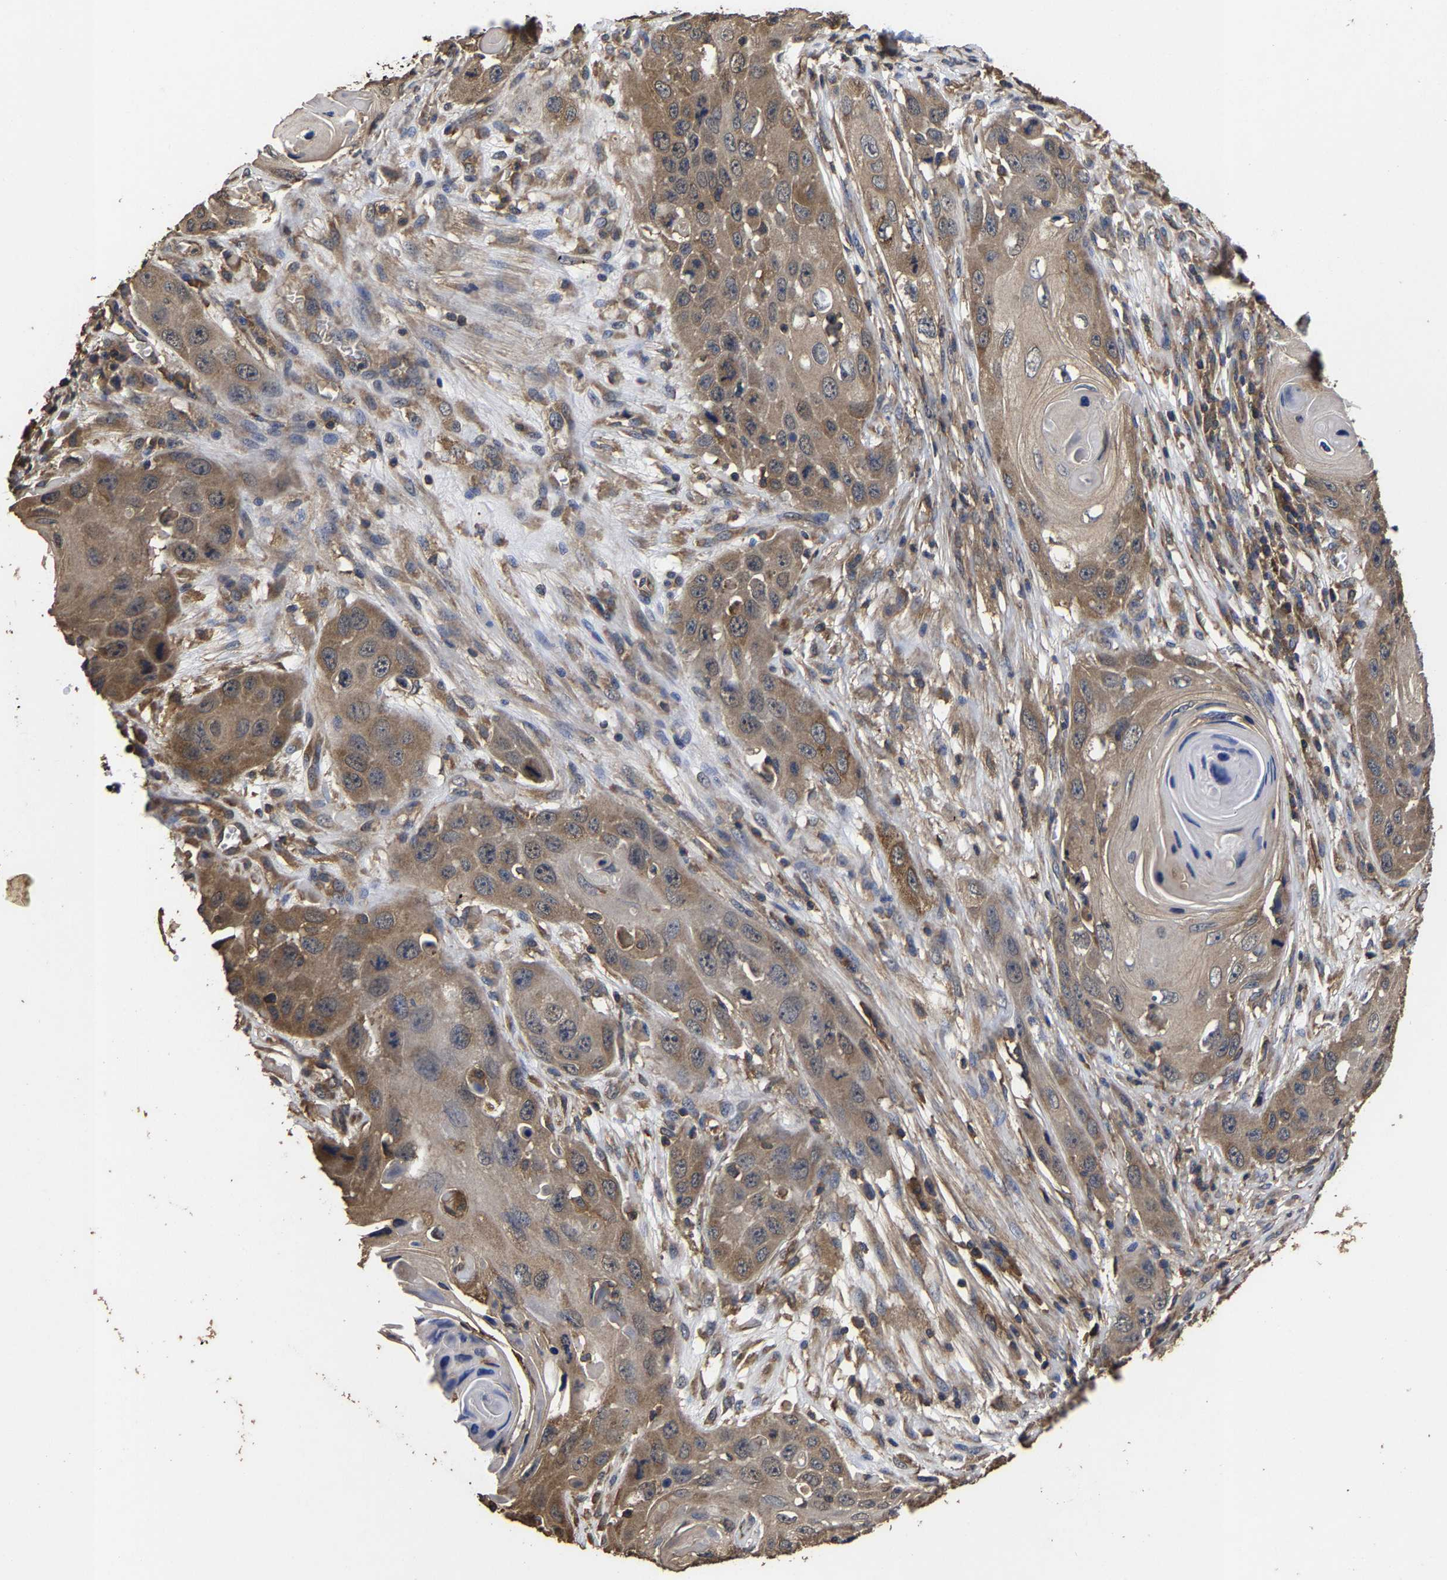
{"staining": {"intensity": "moderate", "quantity": ">75%", "location": "cytoplasmic/membranous"}, "tissue": "skin cancer", "cell_type": "Tumor cells", "image_type": "cancer", "snomed": [{"axis": "morphology", "description": "Squamous cell carcinoma, NOS"}, {"axis": "topography", "description": "Skin"}], "caption": "Human skin cancer (squamous cell carcinoma) stained with a protein marker displays moderate staining in tumor cells.", "gene": "ITCH", "patient": {"sex": "male", "age": 55}}